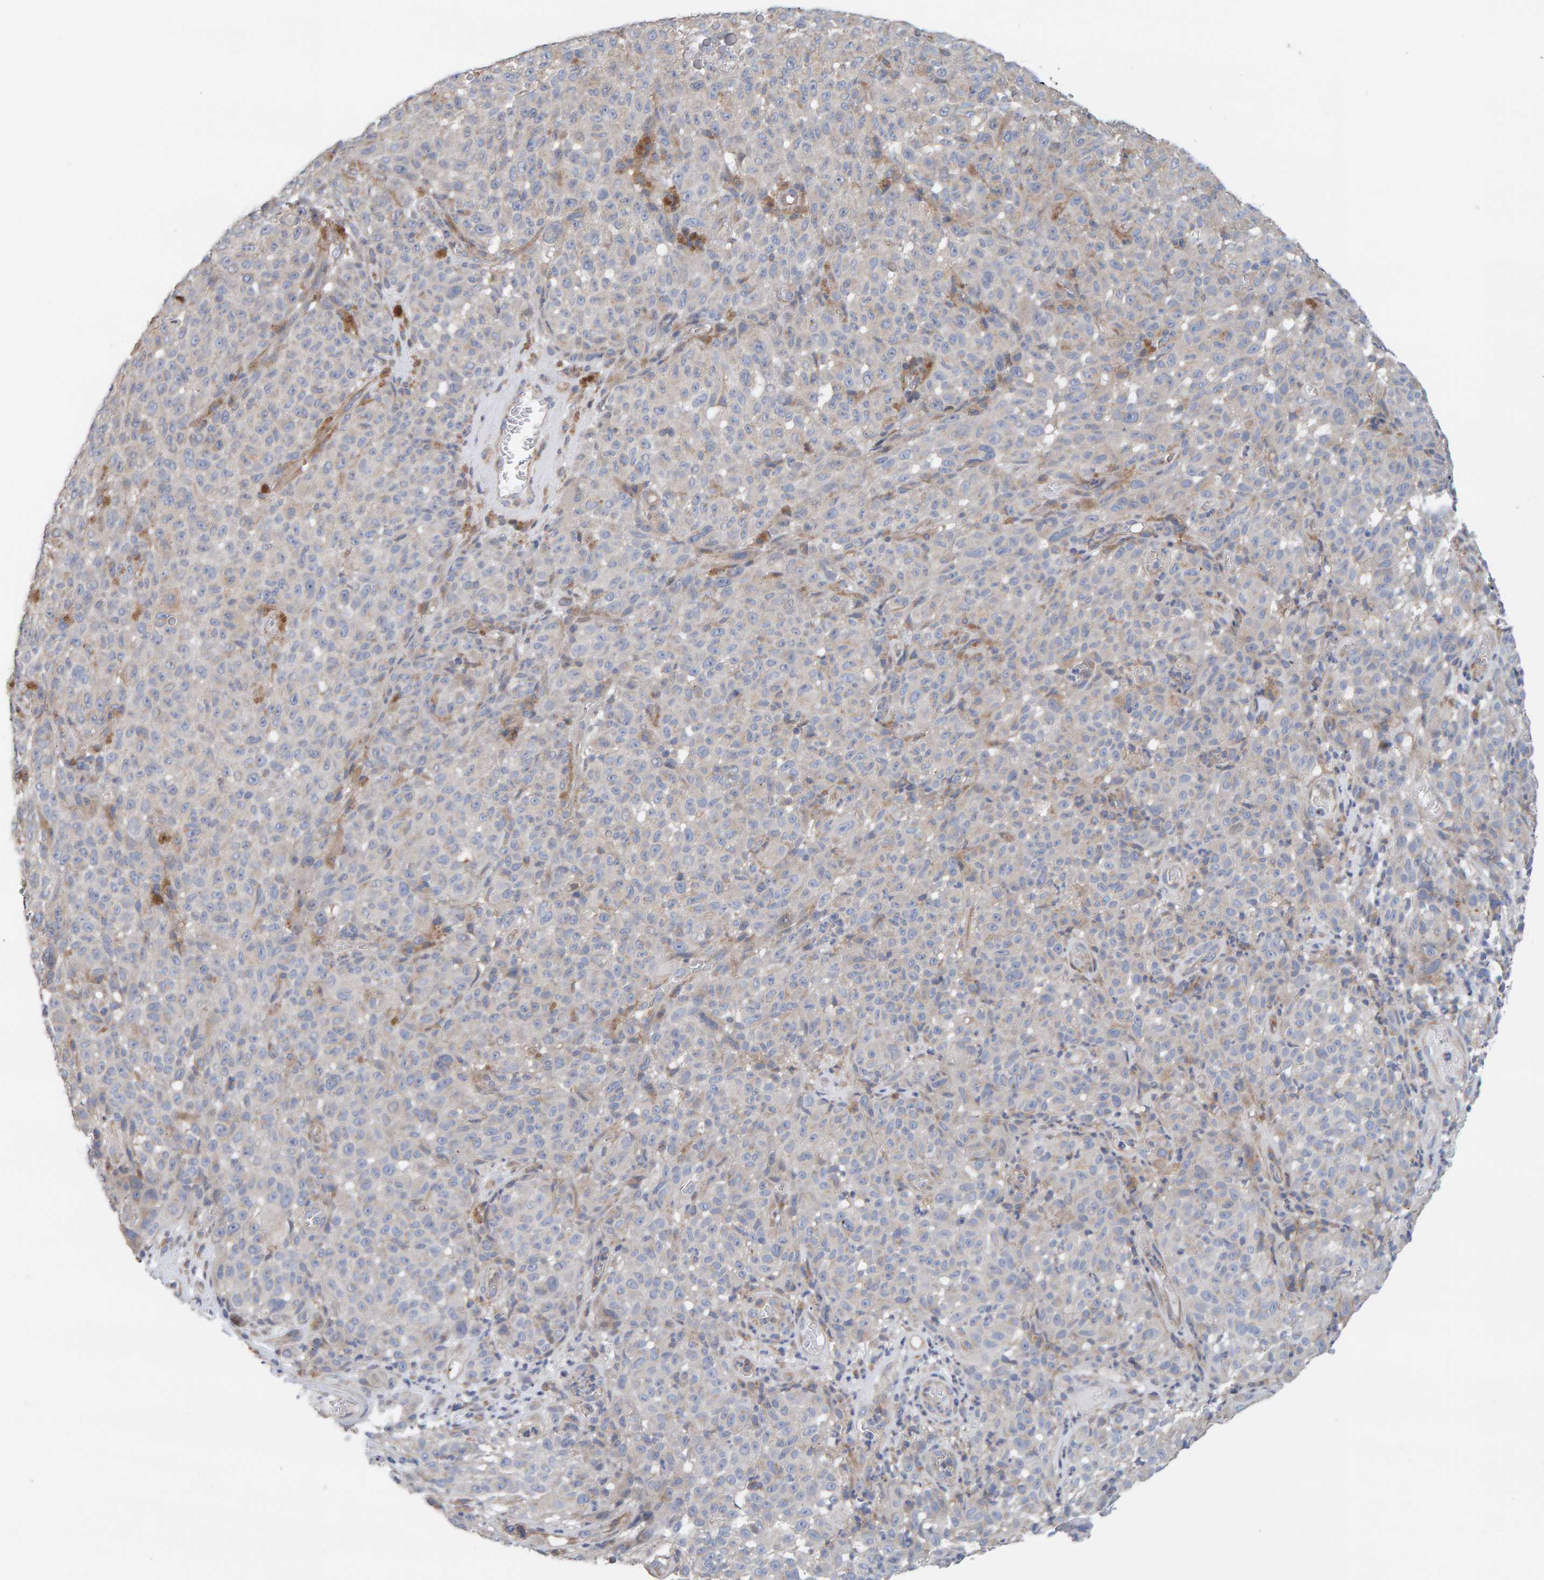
{"staining": {"intensity": "negative", "quantity": "none", "location": "none"}, "tissue": "melanoma", "cell_type": "Tumor cells", "image_type": "cancer", "snomed": [{"axis": "morphology", "description": "Malignant melanoma, NOS"}, {"axis": "topography", "description": "Skin"}], "caption": "Micrograph shows no significant protein positivity in tumor cells of melanoma.", "gene": "RGP1", "patient": {"sex": "female", "age": 82}}